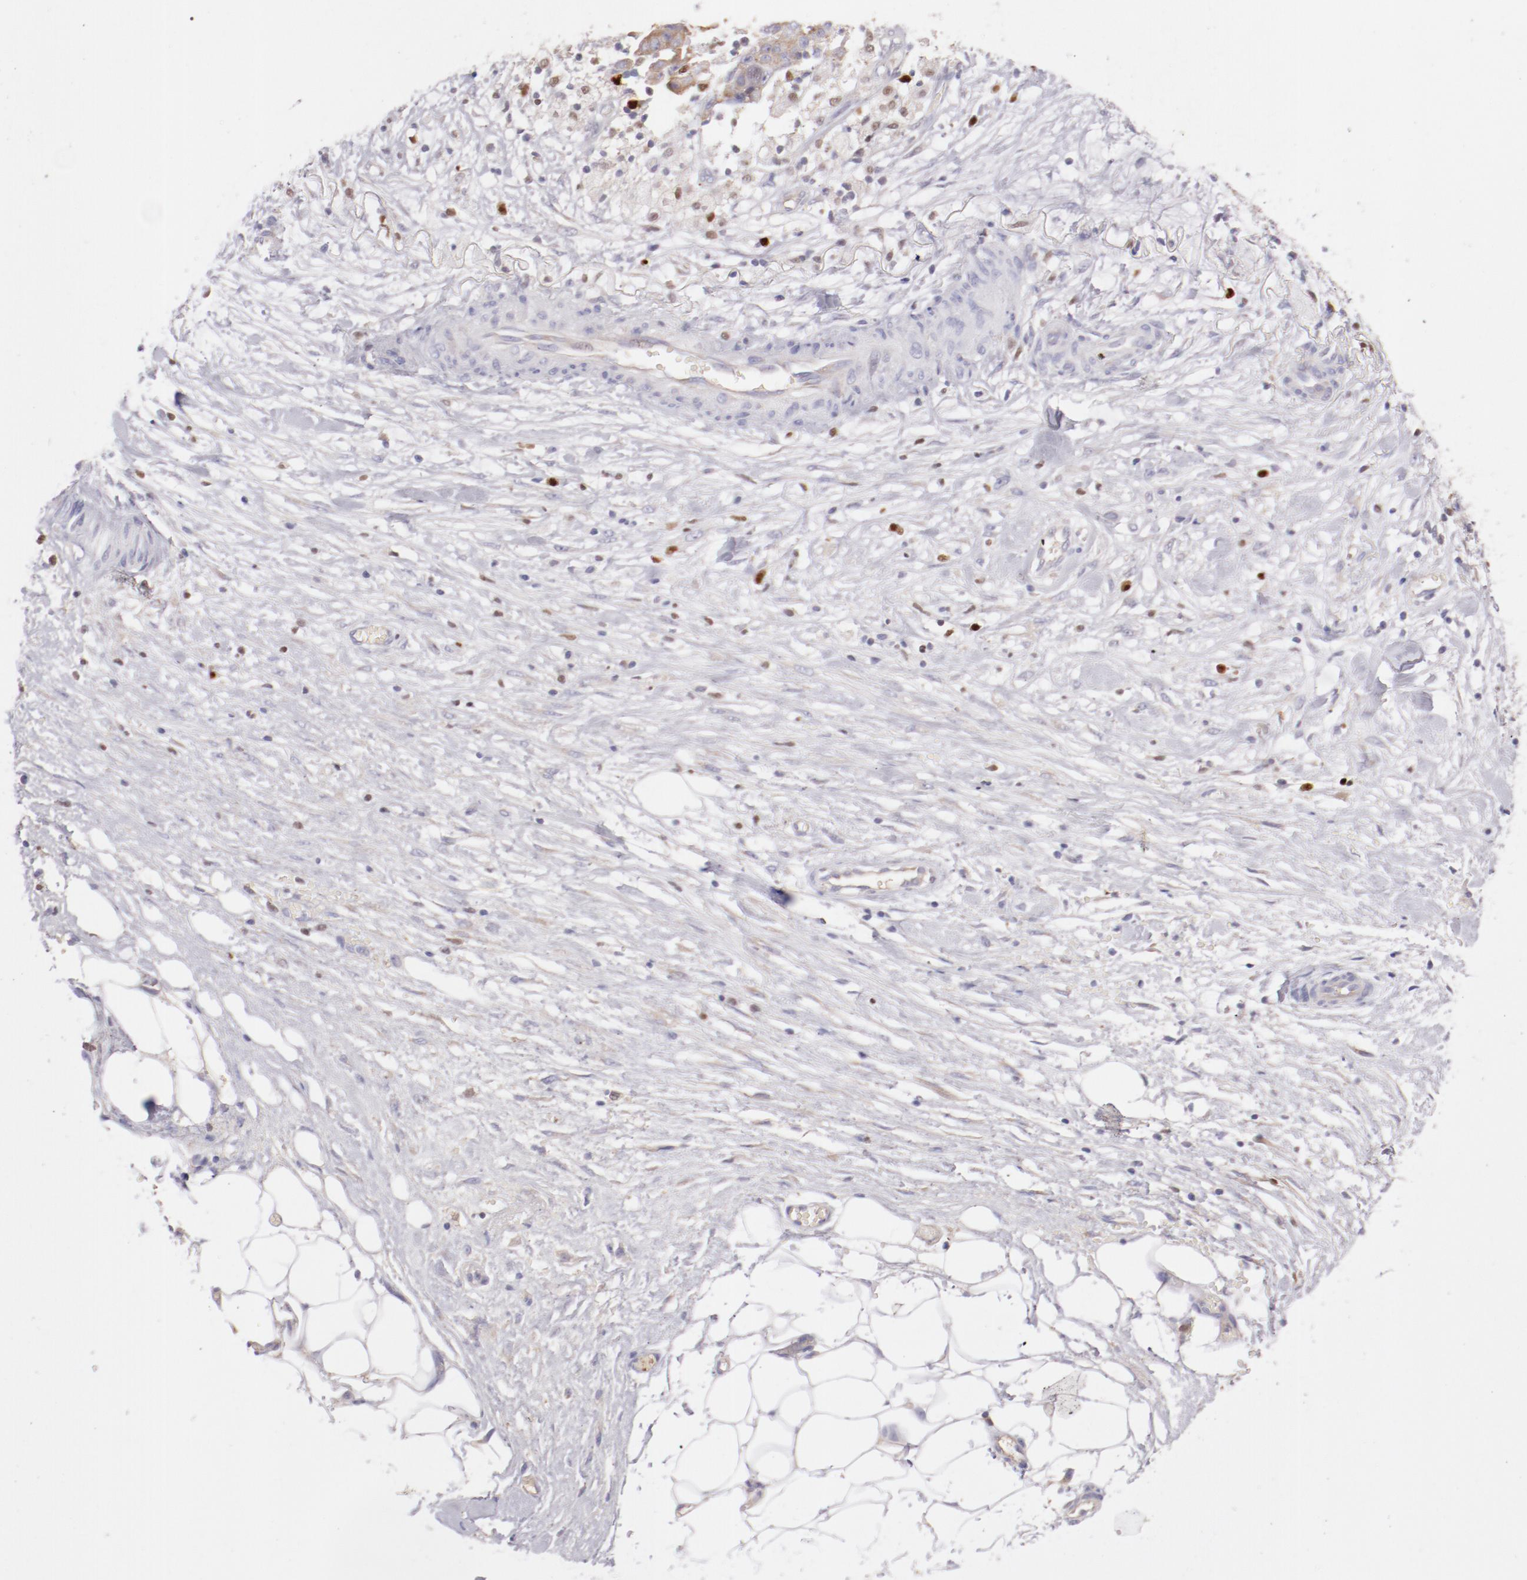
{"staining": {"intensity": "weak", "quantity": ">75%", "location": "cytoplasmic/membranous"}, "tissue": "ovarian cancer", "cell_type": "Tumor cells", "image_type": "cancer", "snomed": [{"axis": "morphology", "description": "Carcinoma, endometroid"}, {"axis": "topography", "description": "Ovary"}], "caption": "Ovarian endometroid carcinoma was stained to show a protein in brown. There is low levels of weak cytoplasmic/membranous positivity in approximately >75% of tumor cells. Nuclei are stained in blue.", "gene": "IRF8", "patient": {"sex": "female", "age": 42}}